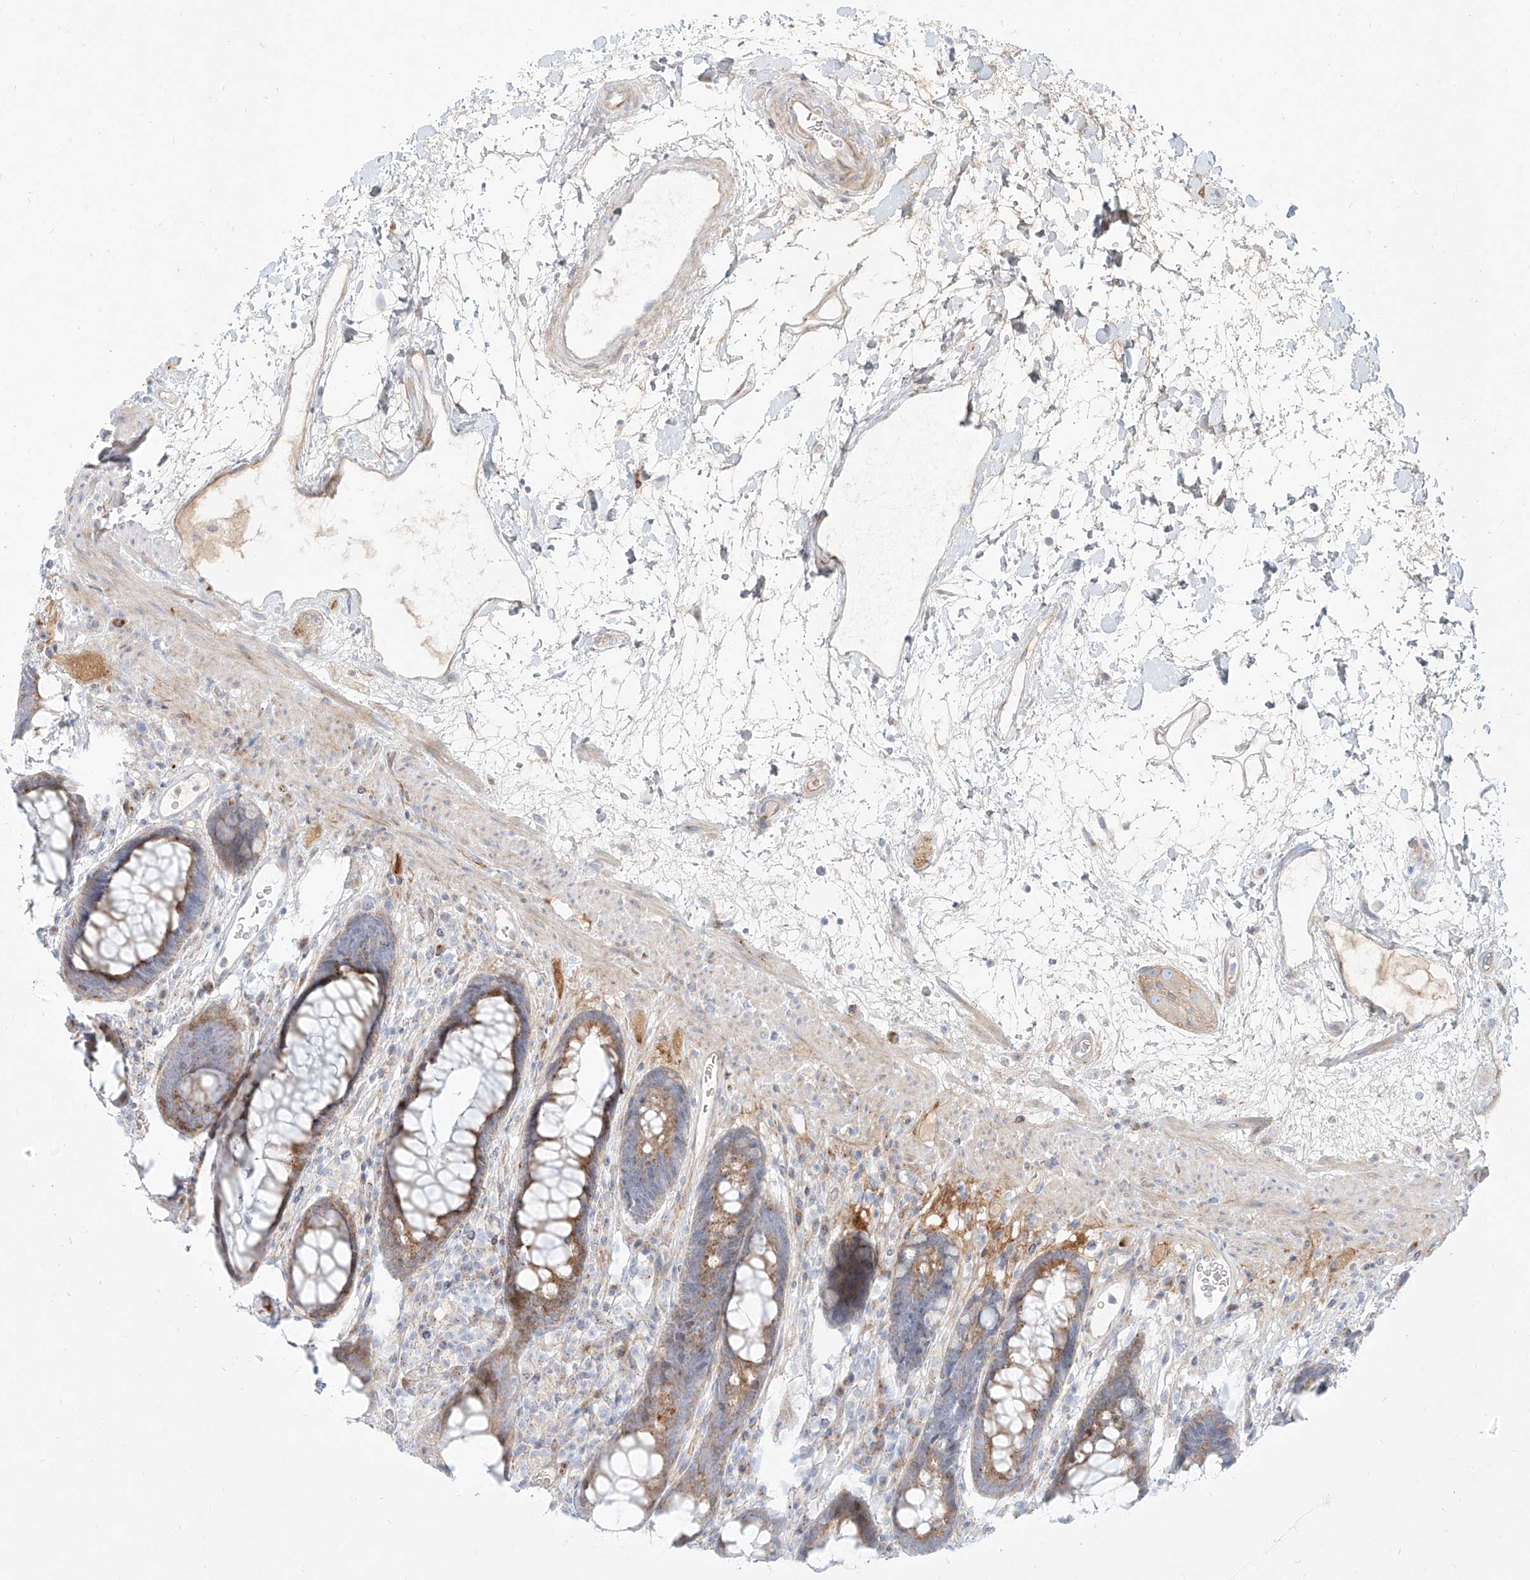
{"staining": {"intensity": "moderate", "quantity": "25%-75%", "location": "cytoplasmic/membranous"}, "tissue": "rectum", "cell_type": "Glandular cells", "image_type": "normal", "snomed": [{"axis": "morphology", "description": "Normal tissue, NOS"}, {"axis": "topography", "description": "Rectum"}], "caption": "Rectum was stained to show a protein in brown. There is medium levels of moderate cytoplasmic/membranous expression in approximately 25%-75% of glandular cells. The staining was performed using DAB (3,3'-diaminobenzidine) to visualize the protein expression in brown, while the nuclei were stained in blue with hematoxylin (Magnification: 20x).", "gene": "MTX2", "patient": {"sex": "male", "age": 64}}